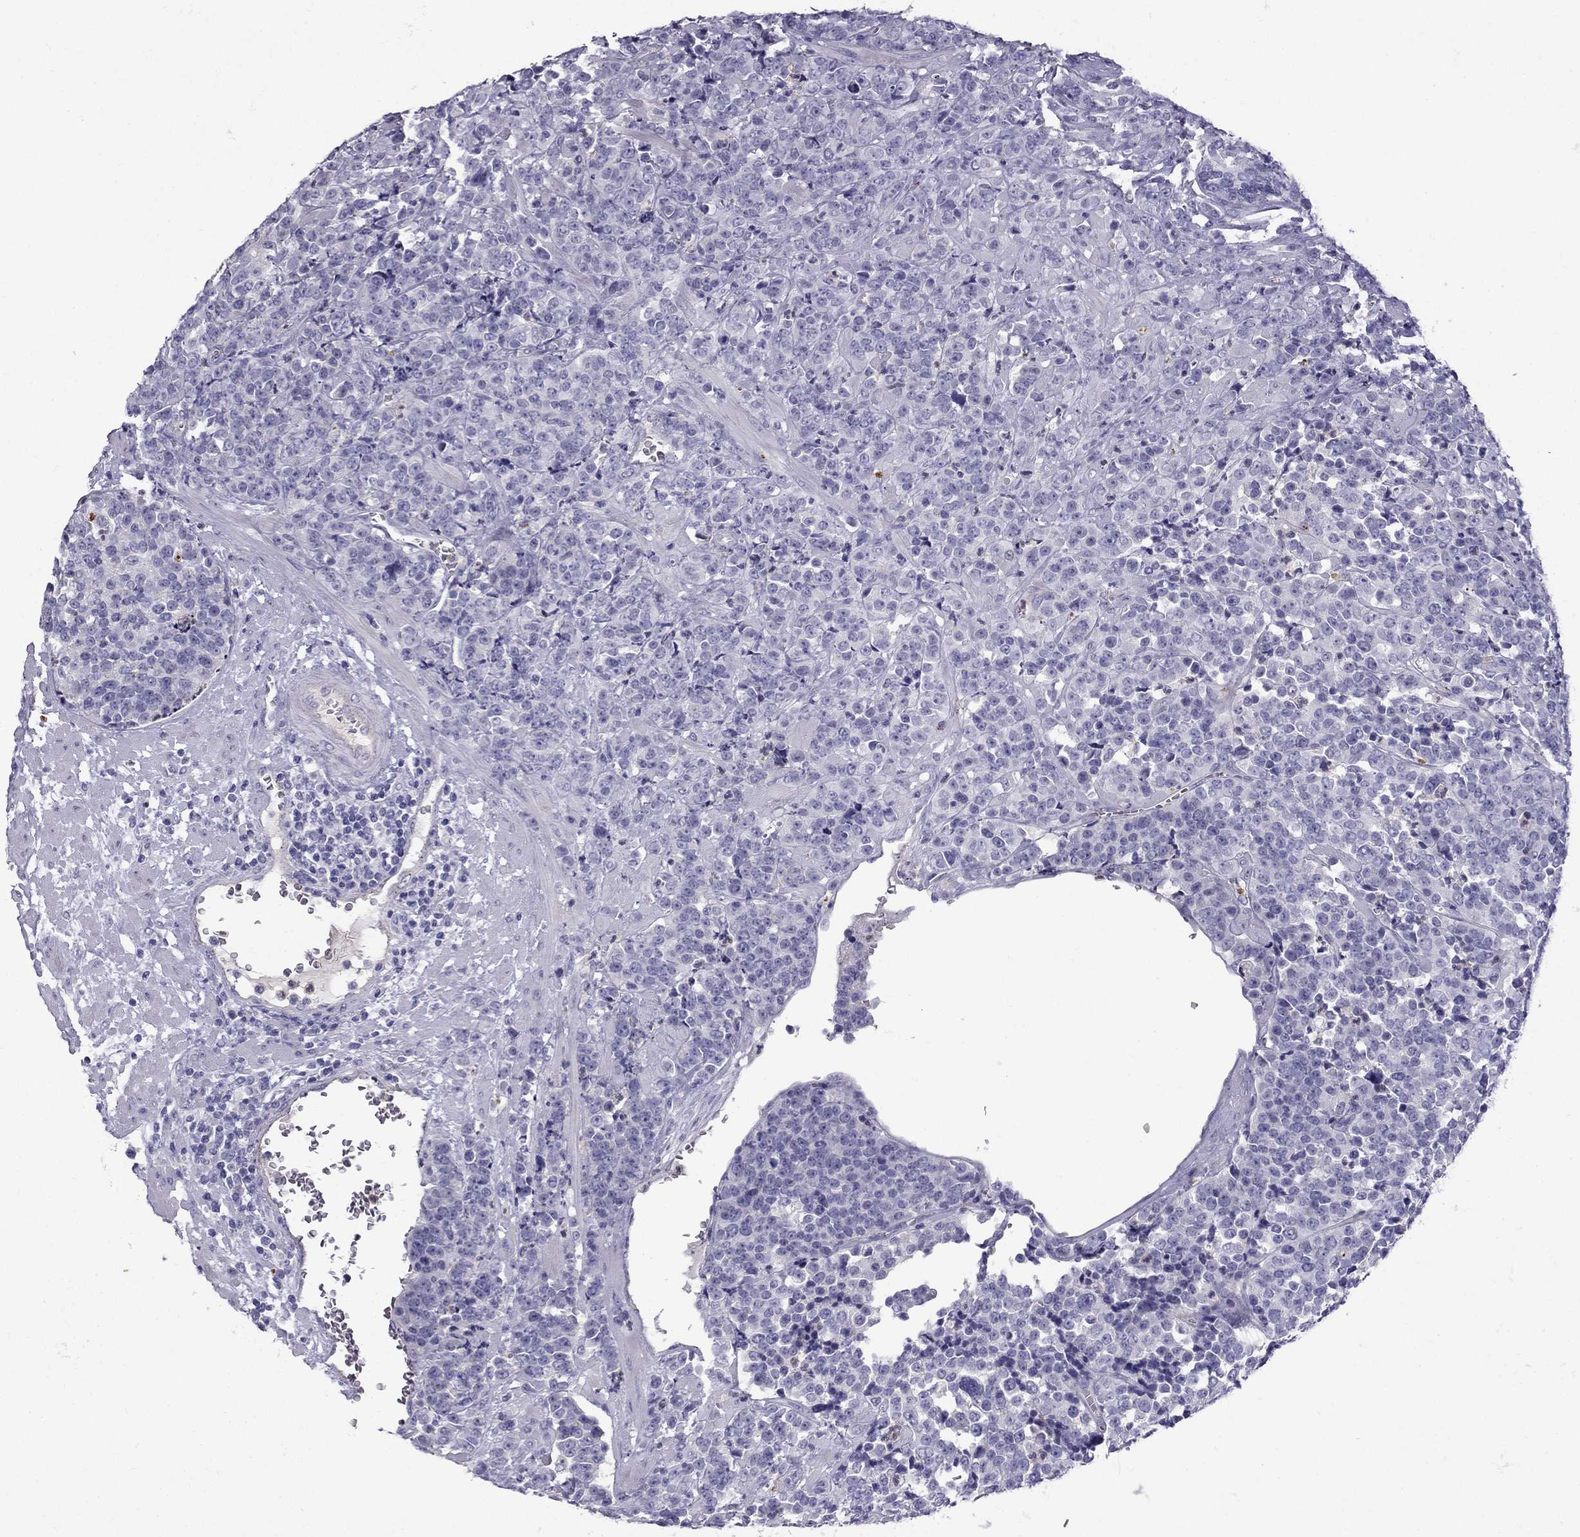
{"staining": {"intensity": "negative", "quantity": "none", "location": "none"}, "tissue": "prostate cancer", "cell_type": "Tumor cells", "image_type": "cancer", "snomed": [{"axis": "morphology", "description": "Adenocarcinoma, NOS"}, {"axis": "topography", "description": "Prostate"}], "caption": "Micrograph shows no protein staining in tumor cells of prostate cancer tissue.", "gene": "STOML3", "patient": {"sex": "male", "age": 67}}